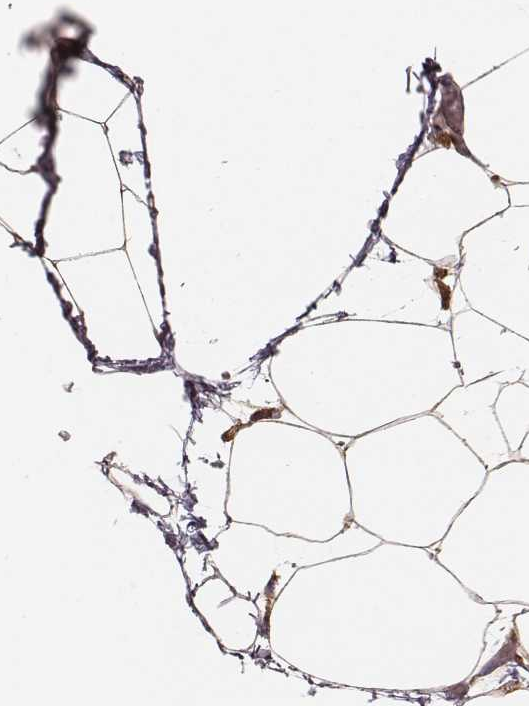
{"staining": {"intensity": "moderate", "quantity": ">75%", "location": "cytoplasmic/membranous"}, "tissue": "adipose tissue", "cell_type": "Adipocytes", "image_type": "normal", "snomed": [{"axis": "morphology", "description": "Normal tissue, NOS"}, {"axis": "topography", "description": "Adipose tissue"}], "caption": "Moderate cytoplasmic/membranous staining is identified in approximately >75% of adipocytes in unremarkable adipose tissue.", "gene": "CARS1", "patient": {"sex": "male", "age": 57}}